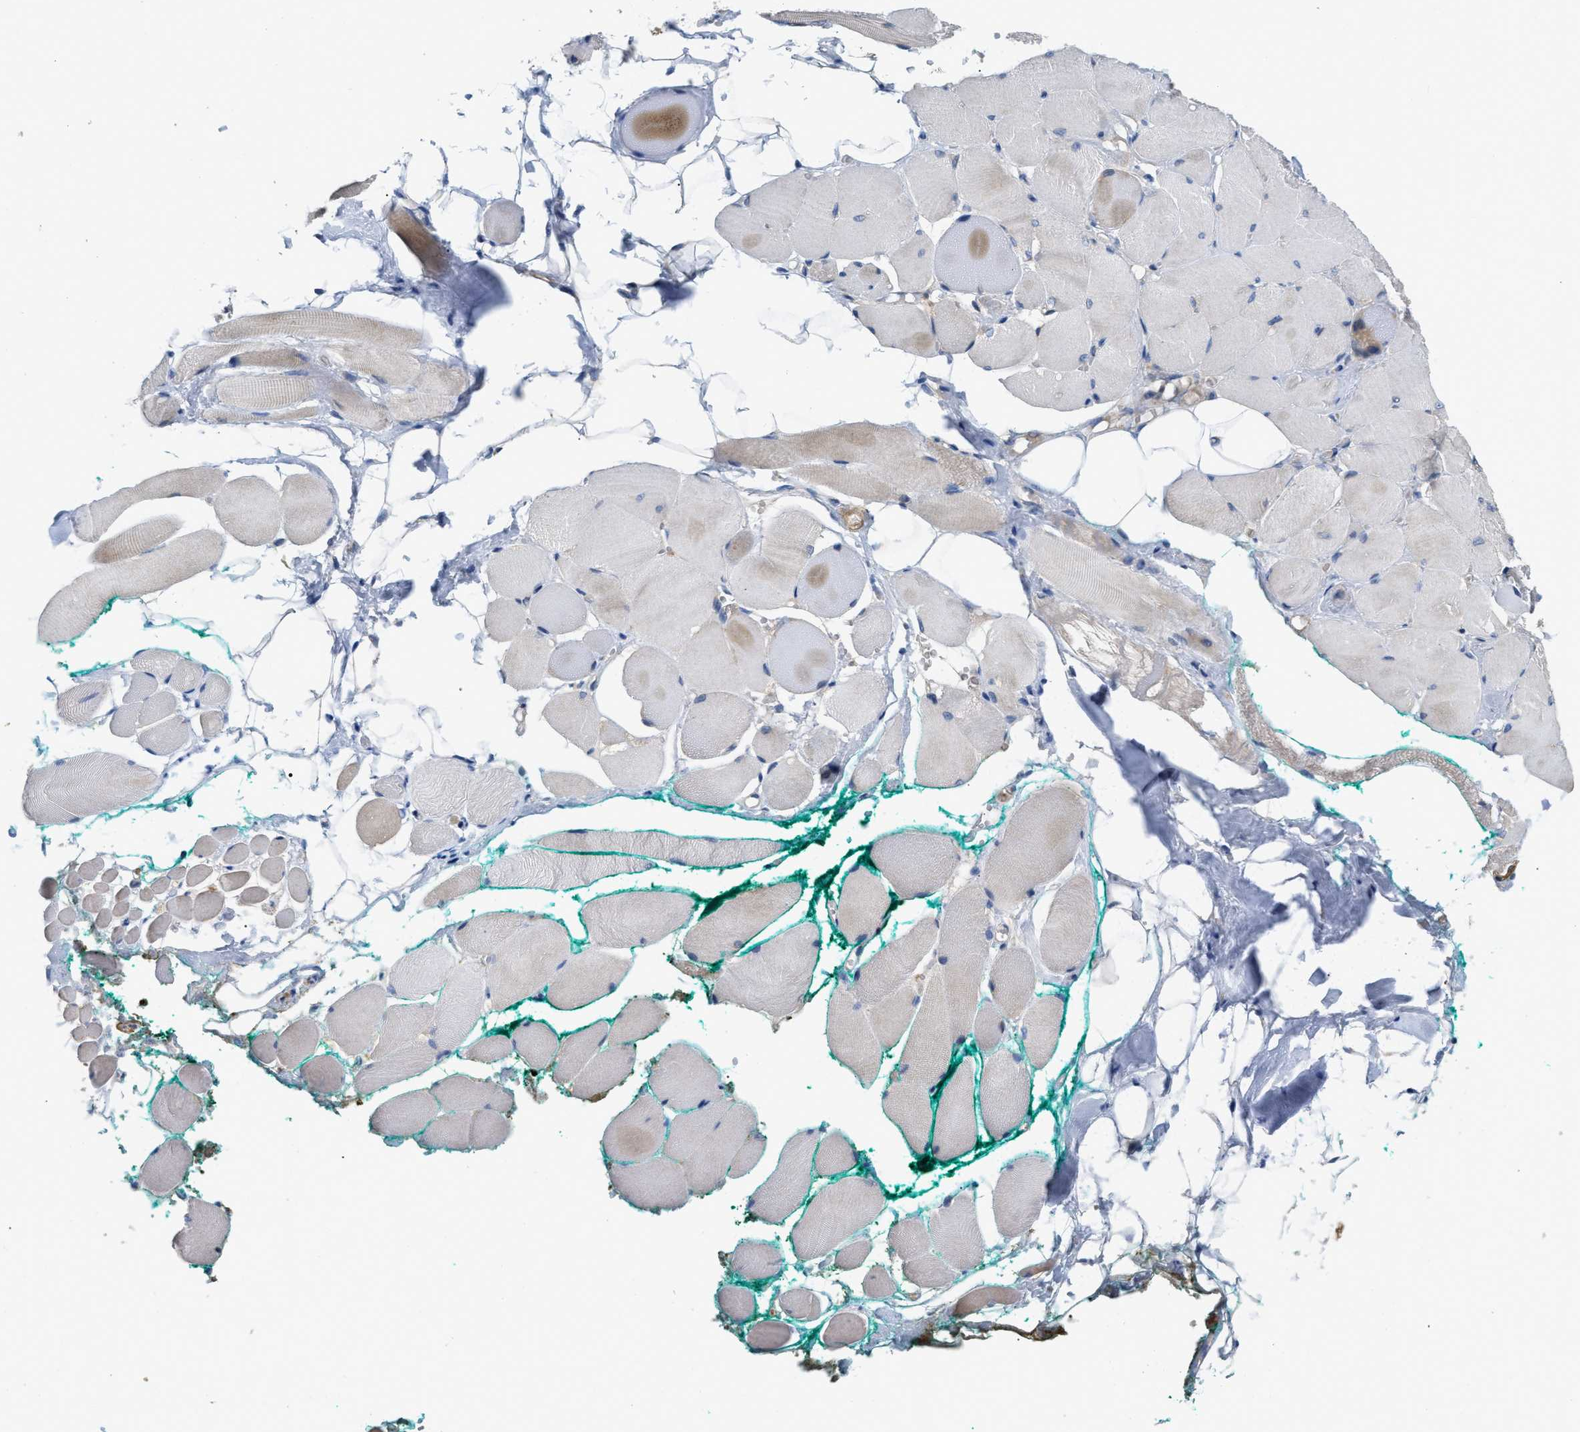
{"staining": {"intensity": "weak", "quantity": "<25%", "location": "cytoplasmic/membranous"}, "tissue": "skeletal muscle", "cell_type": "Myocytes", "image_type": "normal", "snomed": [{"axis": "morphology", "description": "Normal tissue, NOS"}, {"axis": "topography", "description": "Skeletal muscle"}, {"axis": "topography", "description": "Peripheral nerve tissue"}], "caption": "An immunohistochemistry image of normal skeletal muscle is shown. There is no staining in myocytes of skeletal muscle. The staining is performed using DAB (3,3'-diaminobenzidine) brown chromogen with nuclei counter-stained in using hematoxylin.", "gene": "DHX58", "patient": {"sex": "female", "age": 84}}